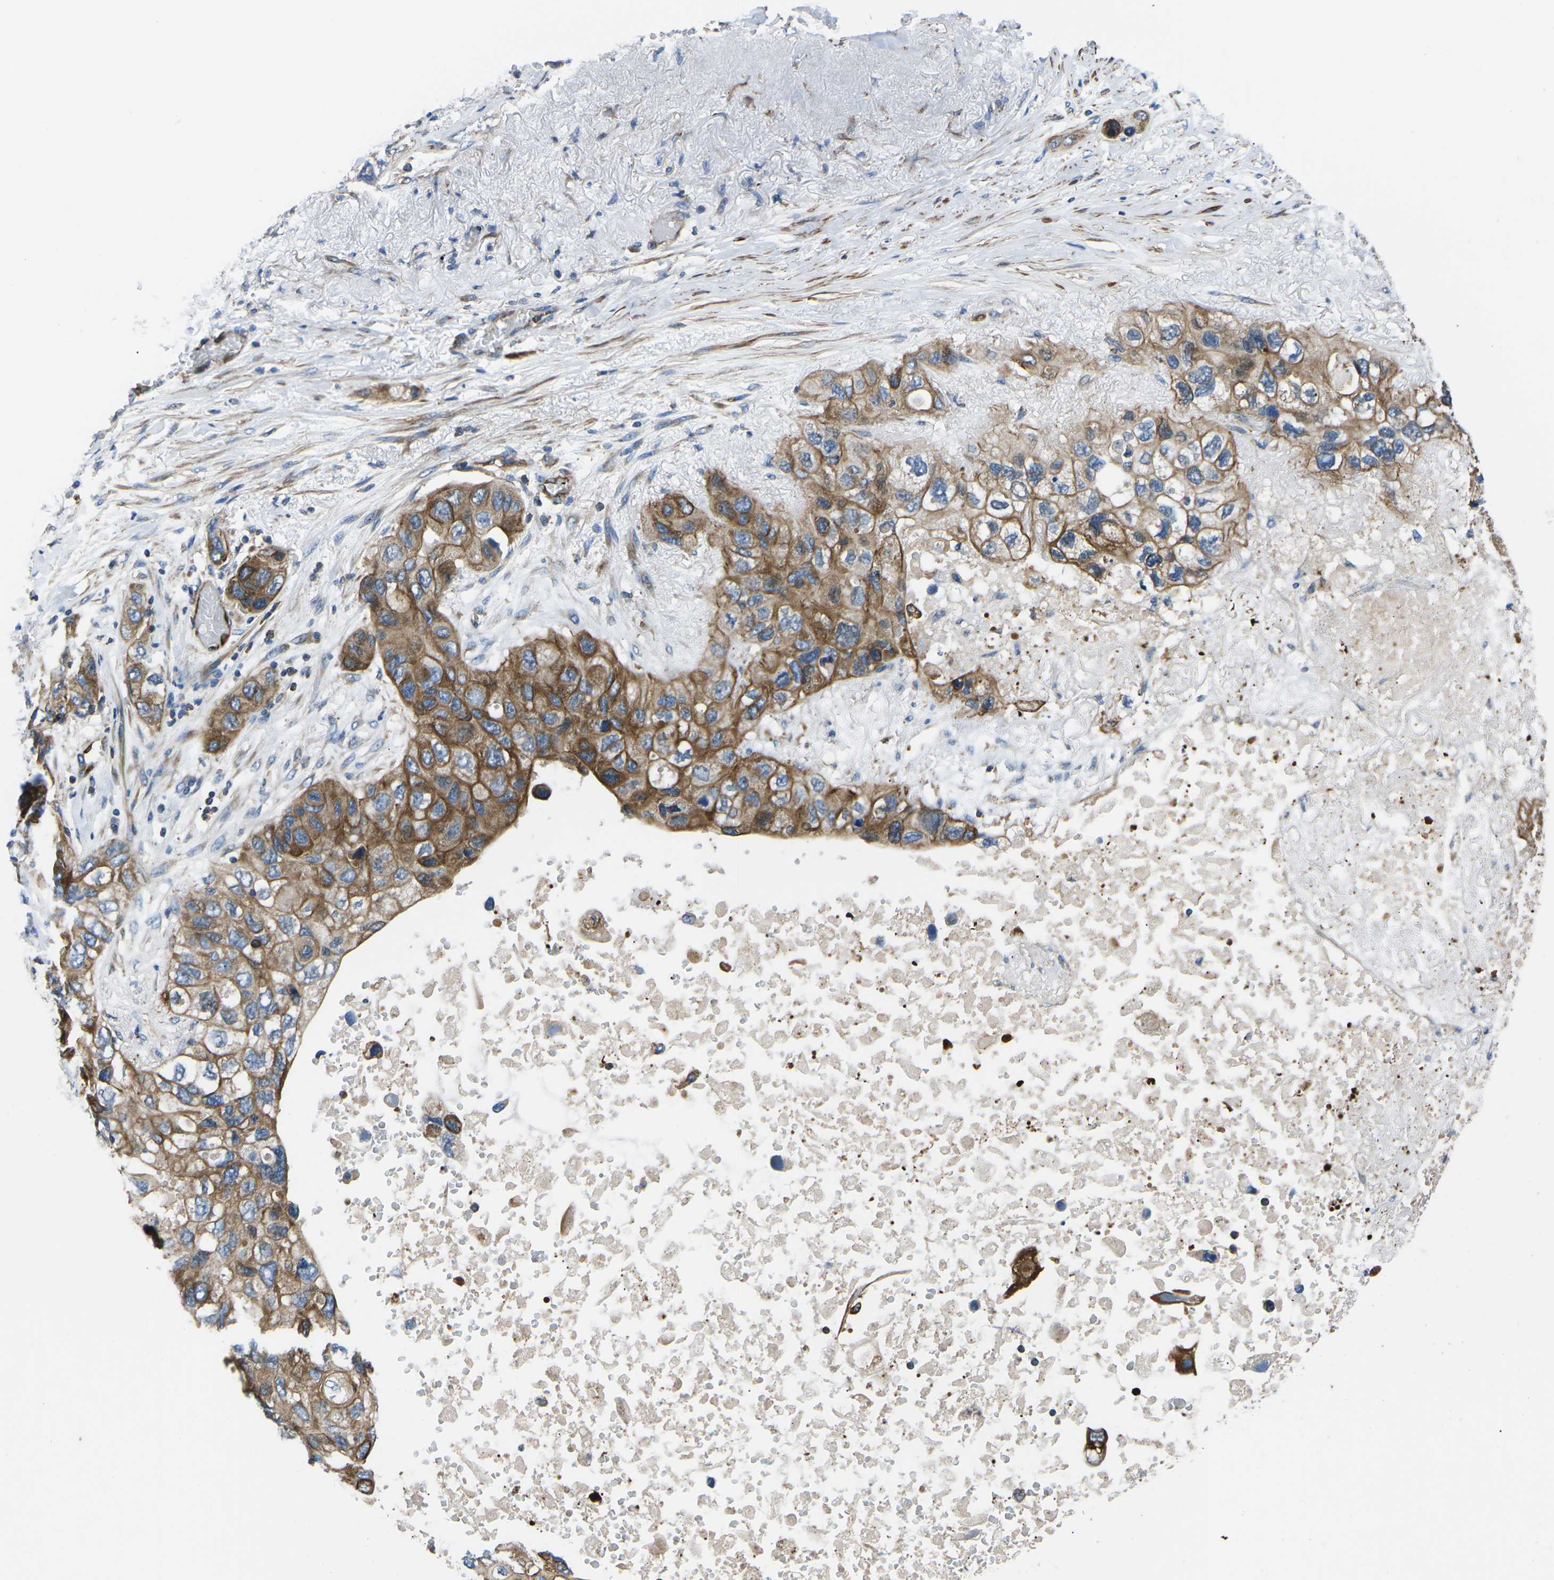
{"staining": {"intensity": "strong", "quantity": ">75%", "location": "cytoplasmic/membranous"}, "tissue": "lung cancer", "cell_type": "Tumor cells", "image_type": "cancer", "snomed": [{"axis": "morphology", "description": "Squamous cell carcinoma, NOS"}, {"axis": "topography", "description": "Lung"}], "caption": "A micrograph of human squamous cell carcinoma (lung) stained for a protein demonstrates strong cytoplasmic/membranous brown staining in tumor cells.", "gene": "KCNJ15", "patient": {"sex": "female", "age": 73}}